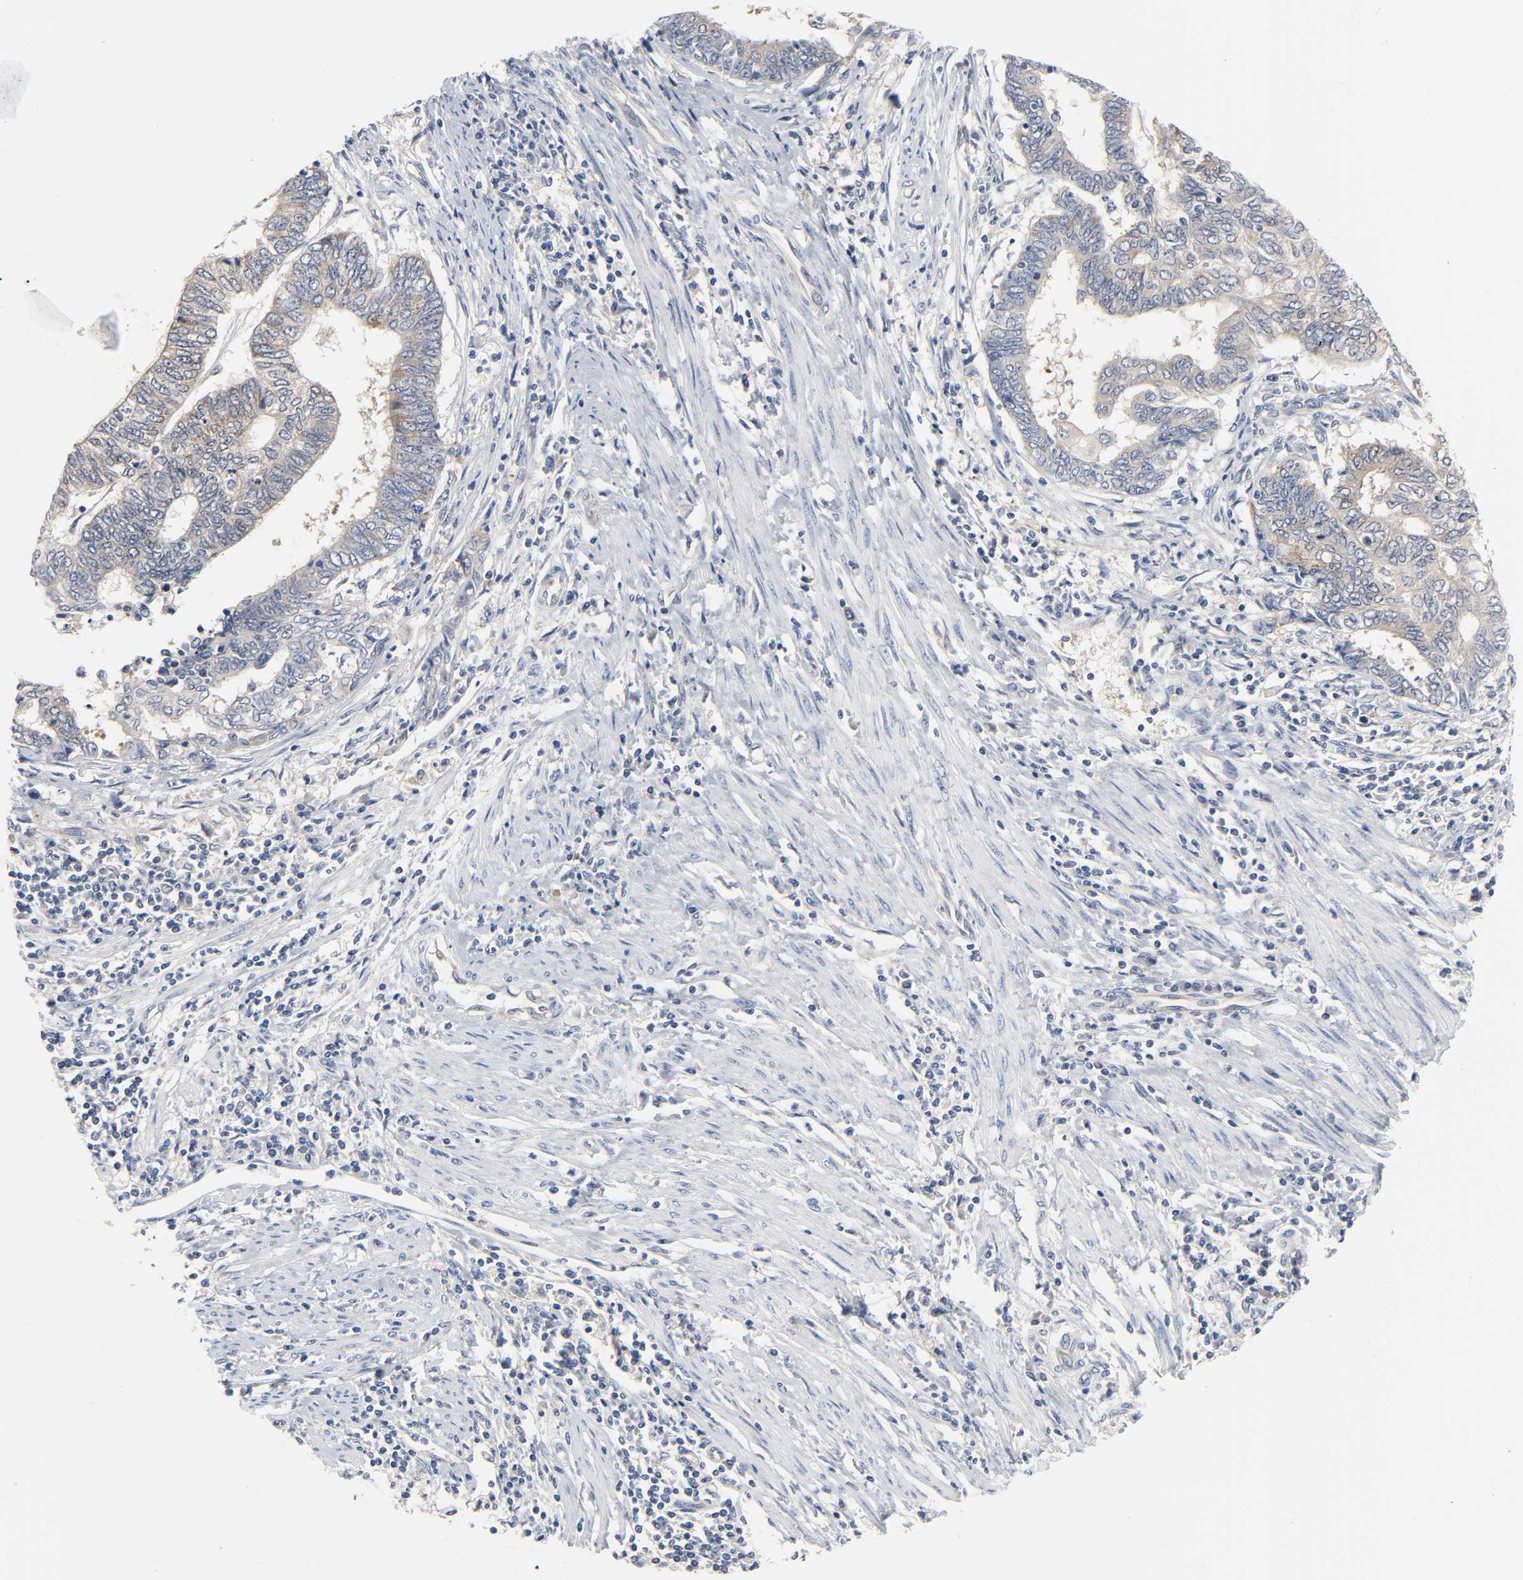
{"staining": {"intensity": "weak", "quantity": ">75%", "location": "cytoplasmic/membranous"}, "tissue": "endometrial cancer", "cell_type": "Tumor cells", "image_type": "cancer", "snomed": [{"axis": "morphology", "description": "Adenocarcinoma, NOS"}, {"axis": "topography", "description": "Uterus"}, {"axis": "topography", "description": "Endometrium"}], "caption": "A low amount of weak cytoplasmic/membranous expression is seen in about >75% of tumor cells in endometrial adenocarcinoma tissue. The staining was performed using DAB (3,3'-diaminobenzidine), with brown indicating positive protein expression. Nuclei are stained blue with hematoxylin.", "gene": "FYN", "patient": {"sex": "female", "age": 70}}